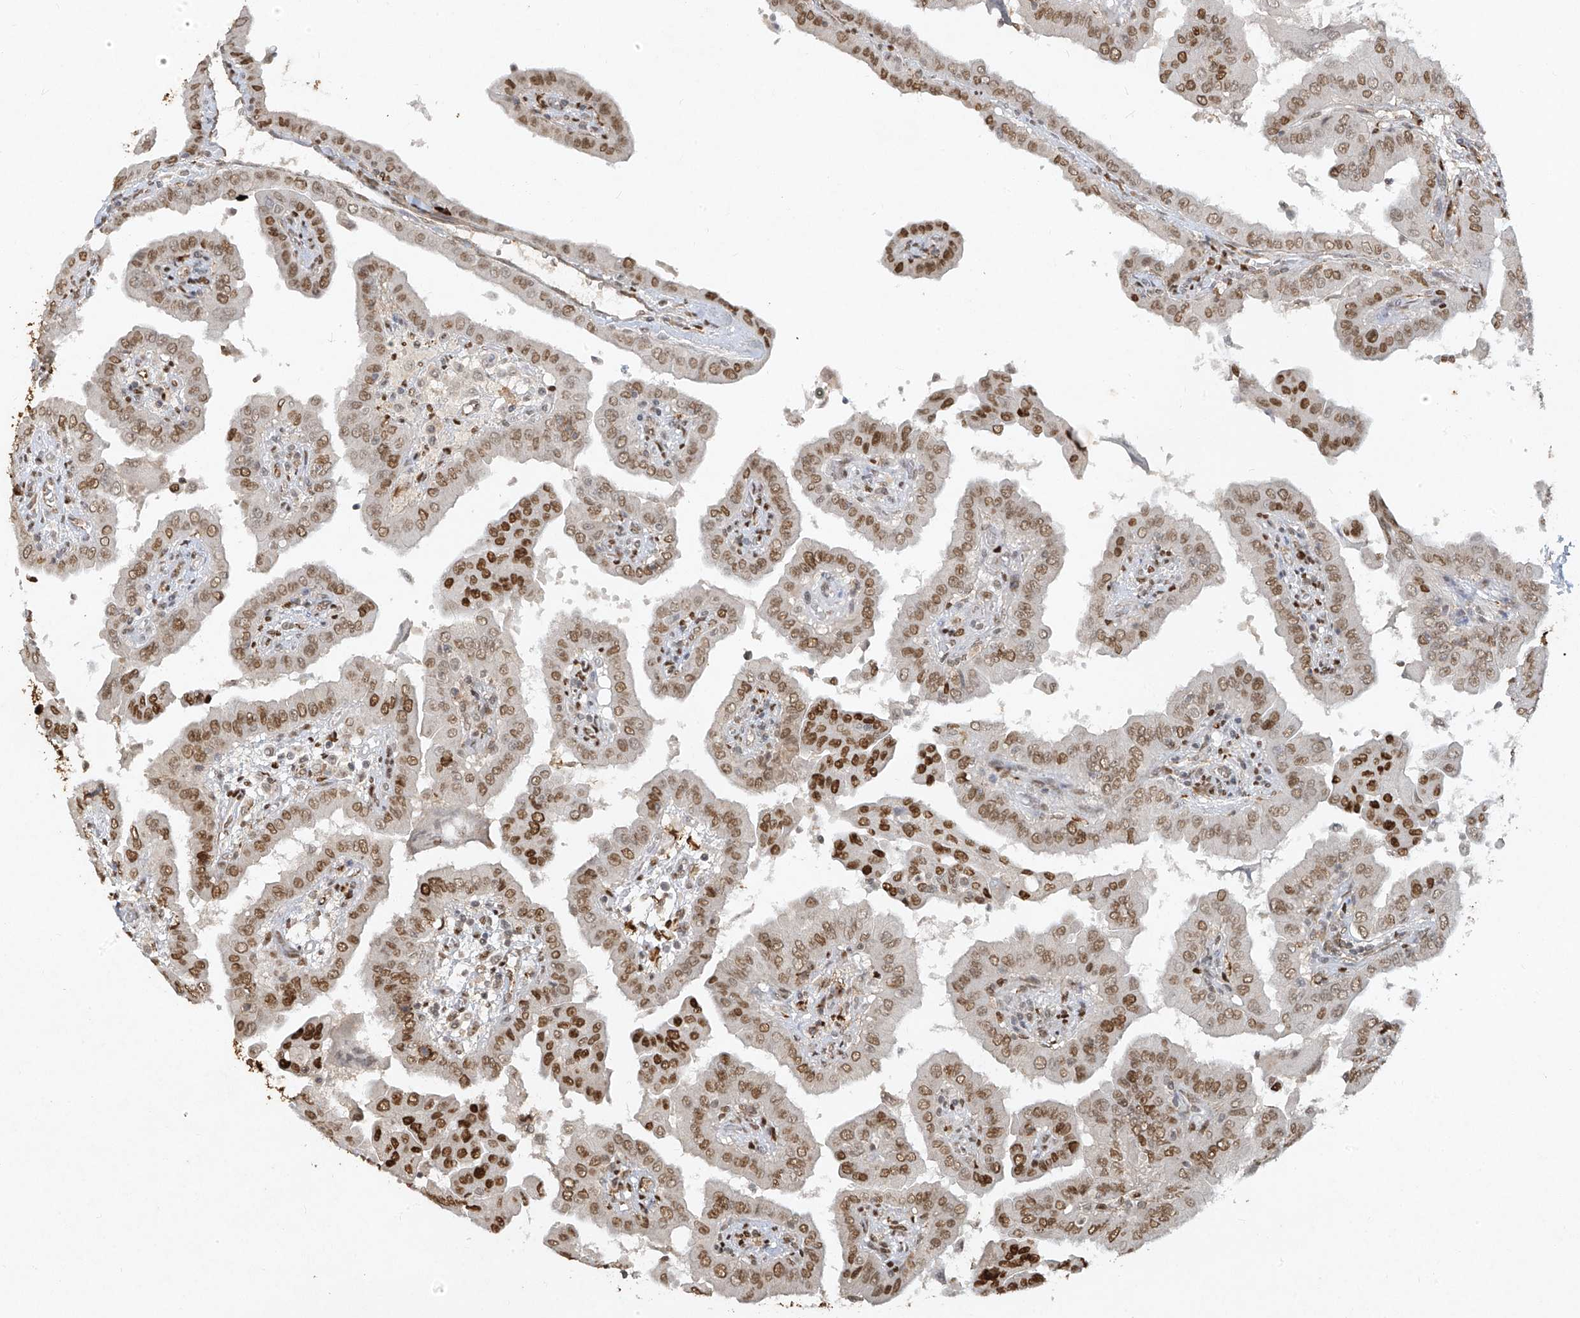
{"staining": {"intensity": "moderate", "quantity": ">75%", "location": "nuclear"}, "tissue": "thyroid cancer", "cell_type": "Tumor cells", "image_type": "cancer", "snomed": [{"axis": "morphology", "description": "Papillary adenocarcinoma, NOS"}, {"axis": "topography", "description": "Thyroid gland"}], "caption": "A brown stain labels moderate nuclear staining of a protein in thyroid cancer tumor cells. The staining was performed using DAB, with brown indicating positive protein expression. Nuclei are stained blue with hematoxylin.", "gene": "ATRIP", "patient": {"sex": "male", "age": 33}}